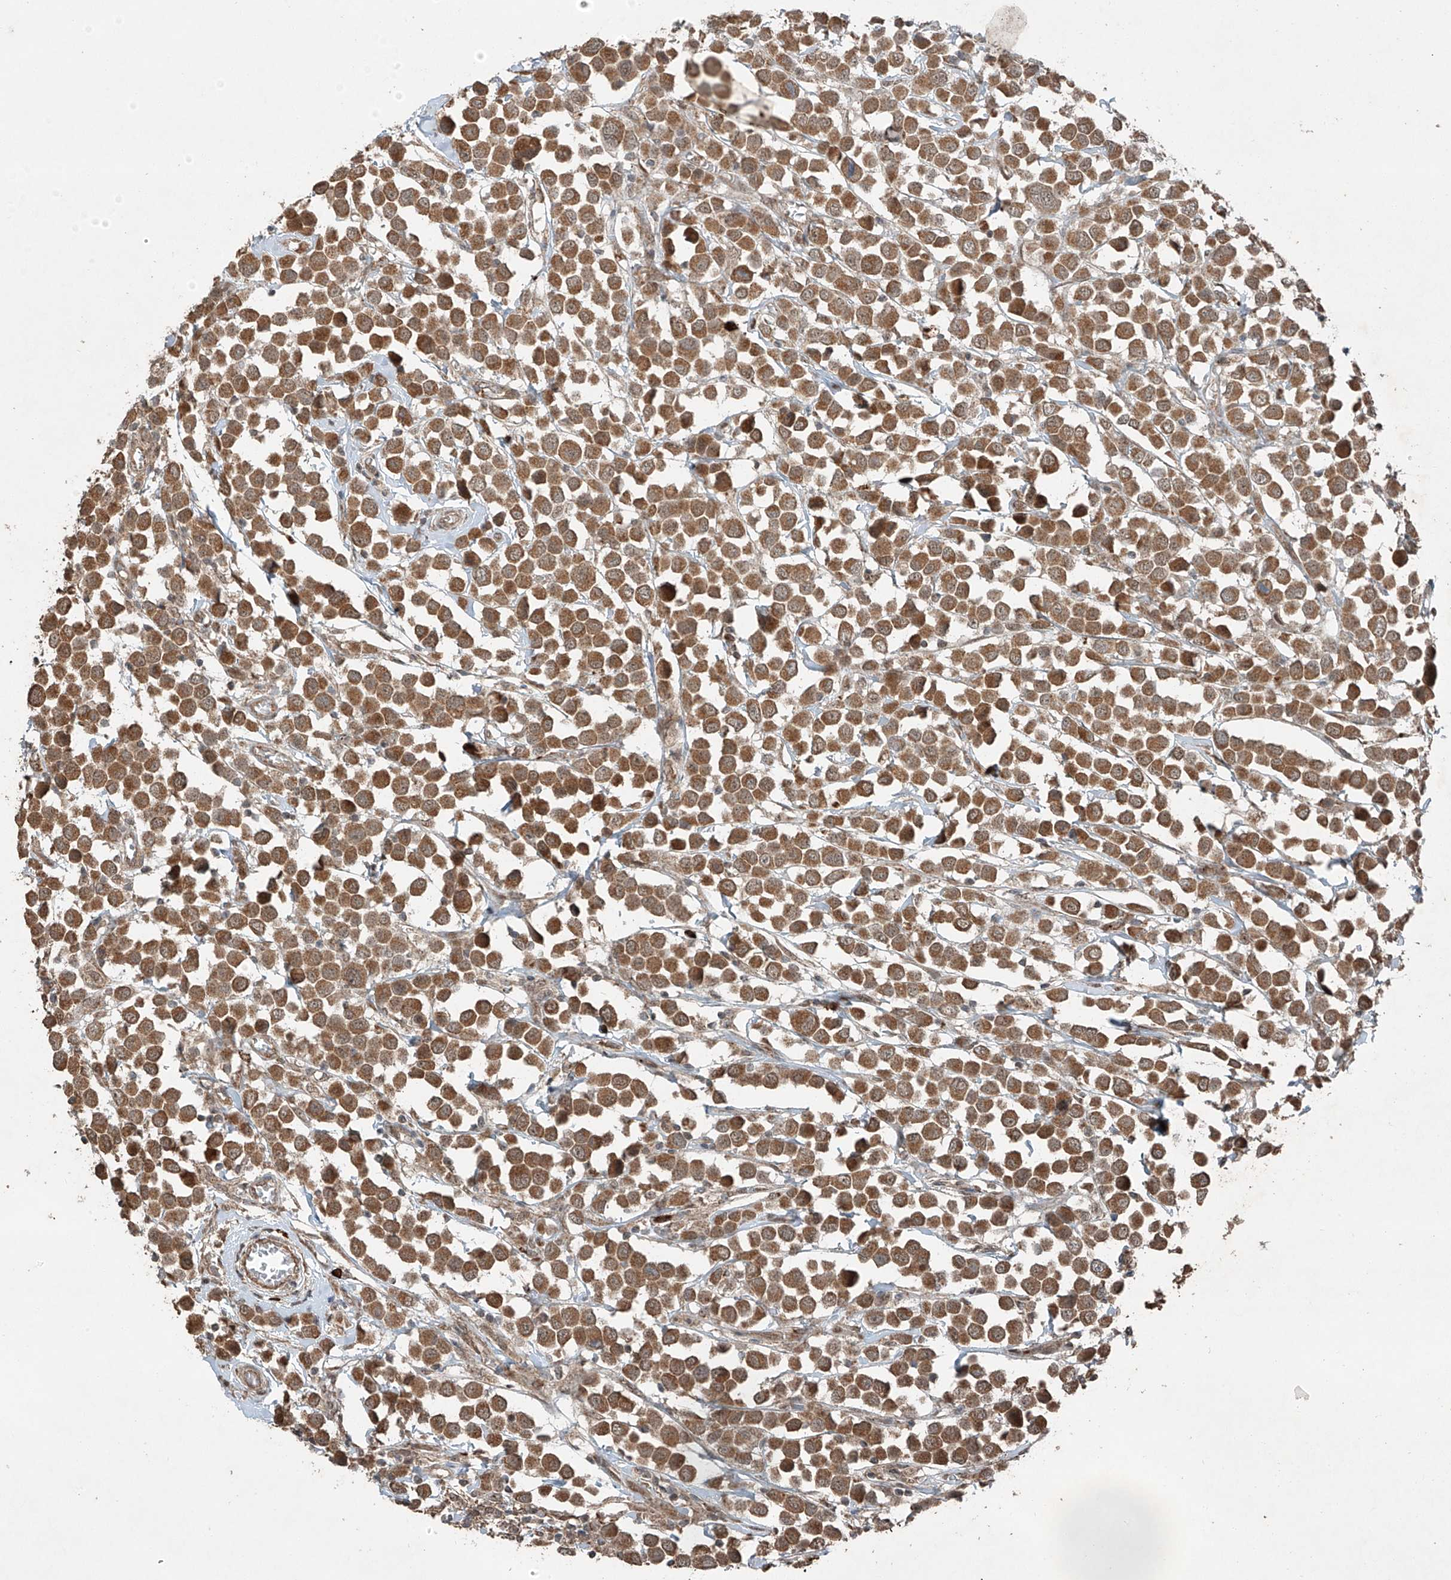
{"staining": {"intensity": "moderate", "quantity": ">75%", "location": "cytoplasmic/membranous"}, "tissue": "breast cancer", "cell_type": "Tumor cells", "image_type": "cancer", "snomed": [{"axis": "morphology", "description": "Duct carcinoma"}, {"axis": "topography", "description": "Breast"}], "caption": "Immunohistochemistry (IHC) staining of breast cancer (invasive ductal carcinoma), which displays medium levels of moderate cytoplasmic/membranous positivity in approximately >75% of tumor cells indicating moderate cytoplasmic/membranous protein expression. The staining was performed using DAB (3,3'-diaminobenzidine) (brown) for protein detection and nuclei were counterstained in hematoxylin (blue).", "gene": "ZNF620", "patient": {"sex": "female", "age": 61}}